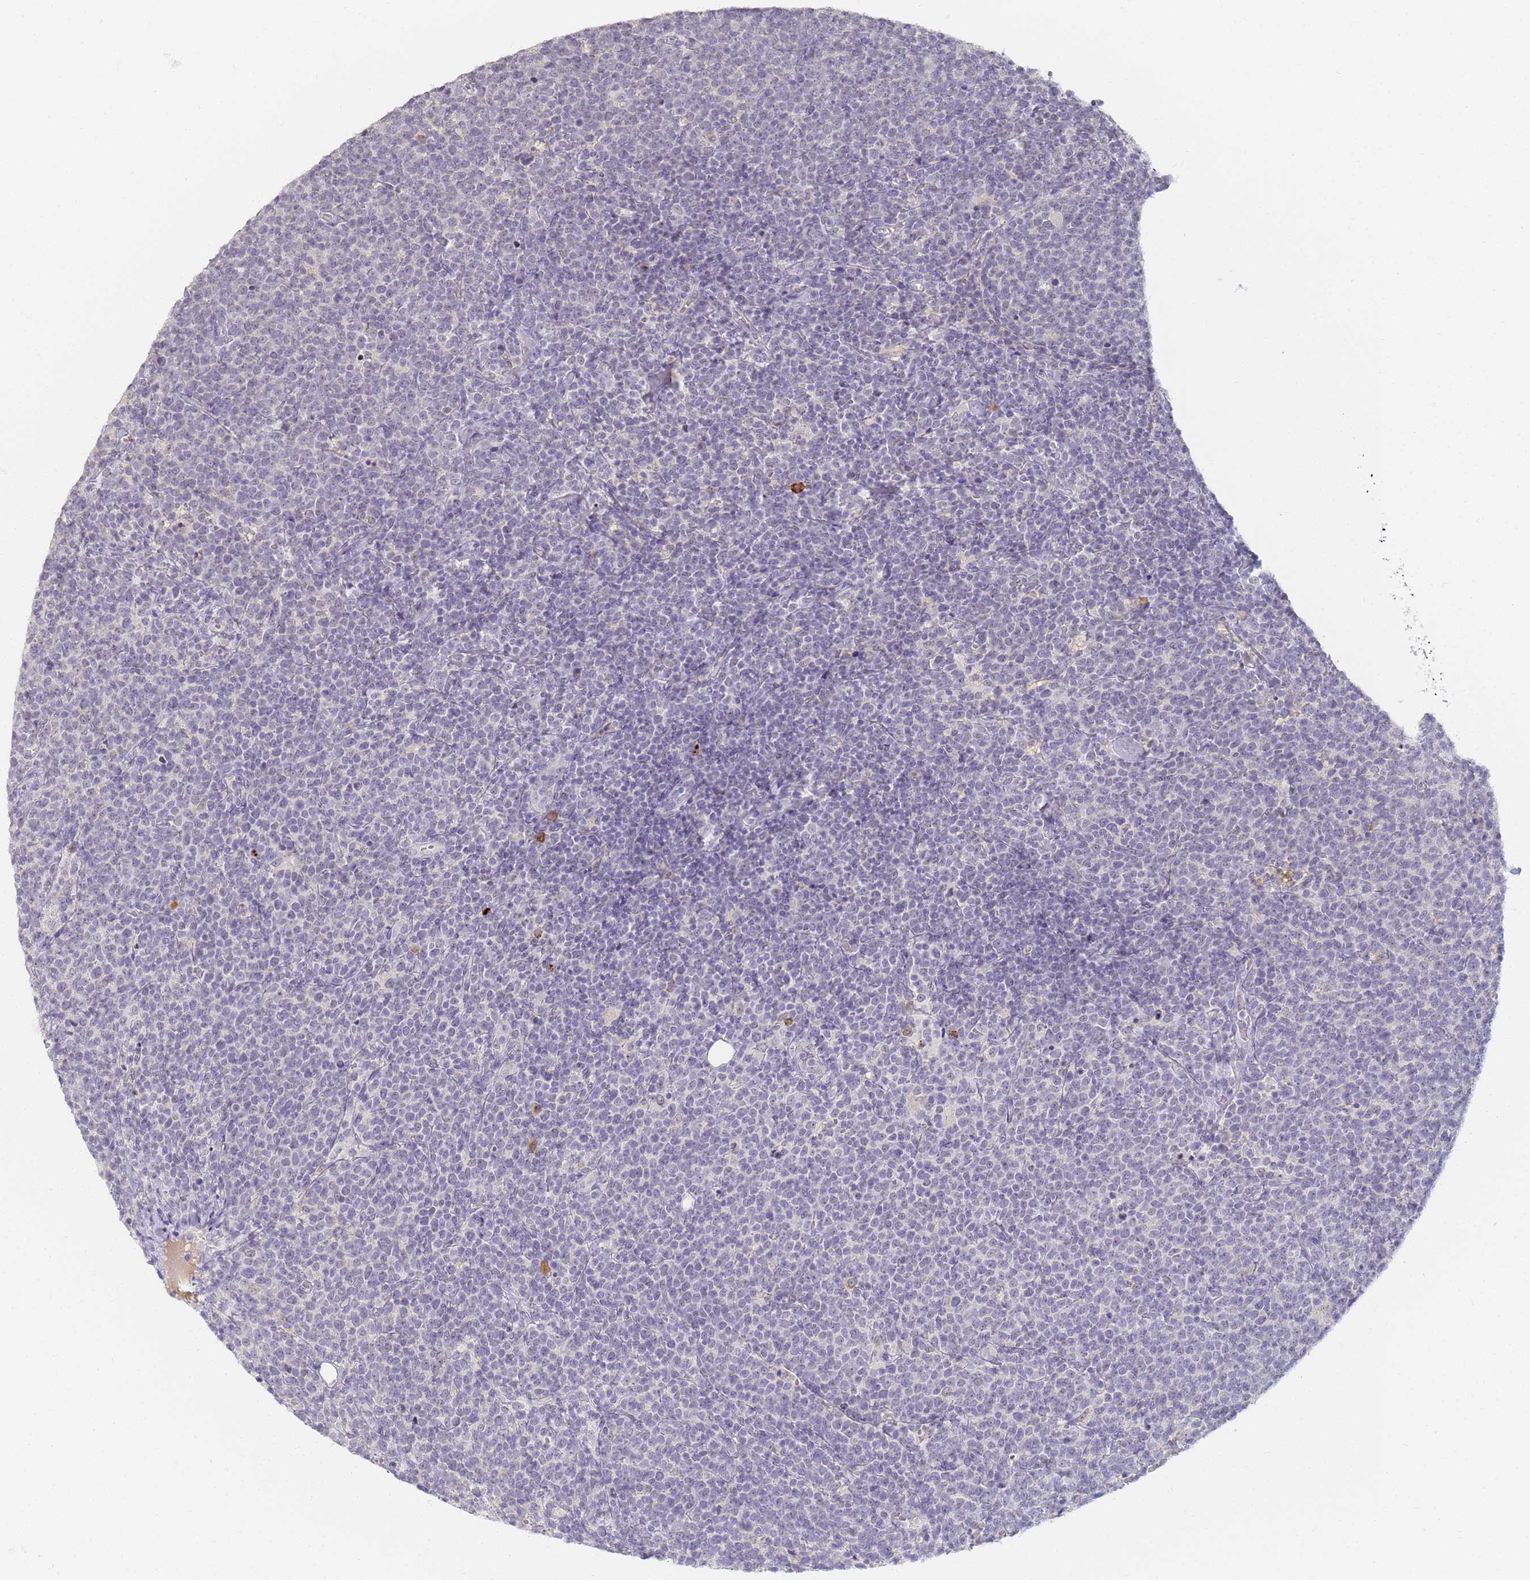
{"staining": {"intensity": "negative", "quantity": "none", "location": "none"}, "tissue": "lymphoma", "cell_type": "Tumor cells", "image_type": "cancer", "snomed": [{"axis": "morphology", "description": "Malignant lymphoma, non-Hodgkin's type, High grade"}, {"axis": "topography", "description": "Lymph node"}], "caption": "Protein analysis of lymphoma shows no significant expression in tumor cells. The staining is performed using DAB (3,3'-diaminobenzidine) brown chromogen with nuclei counter-stained in using hematoxylin.", "gene": "SLC38A9", "patient": {"sex": "male", "age": 61}}